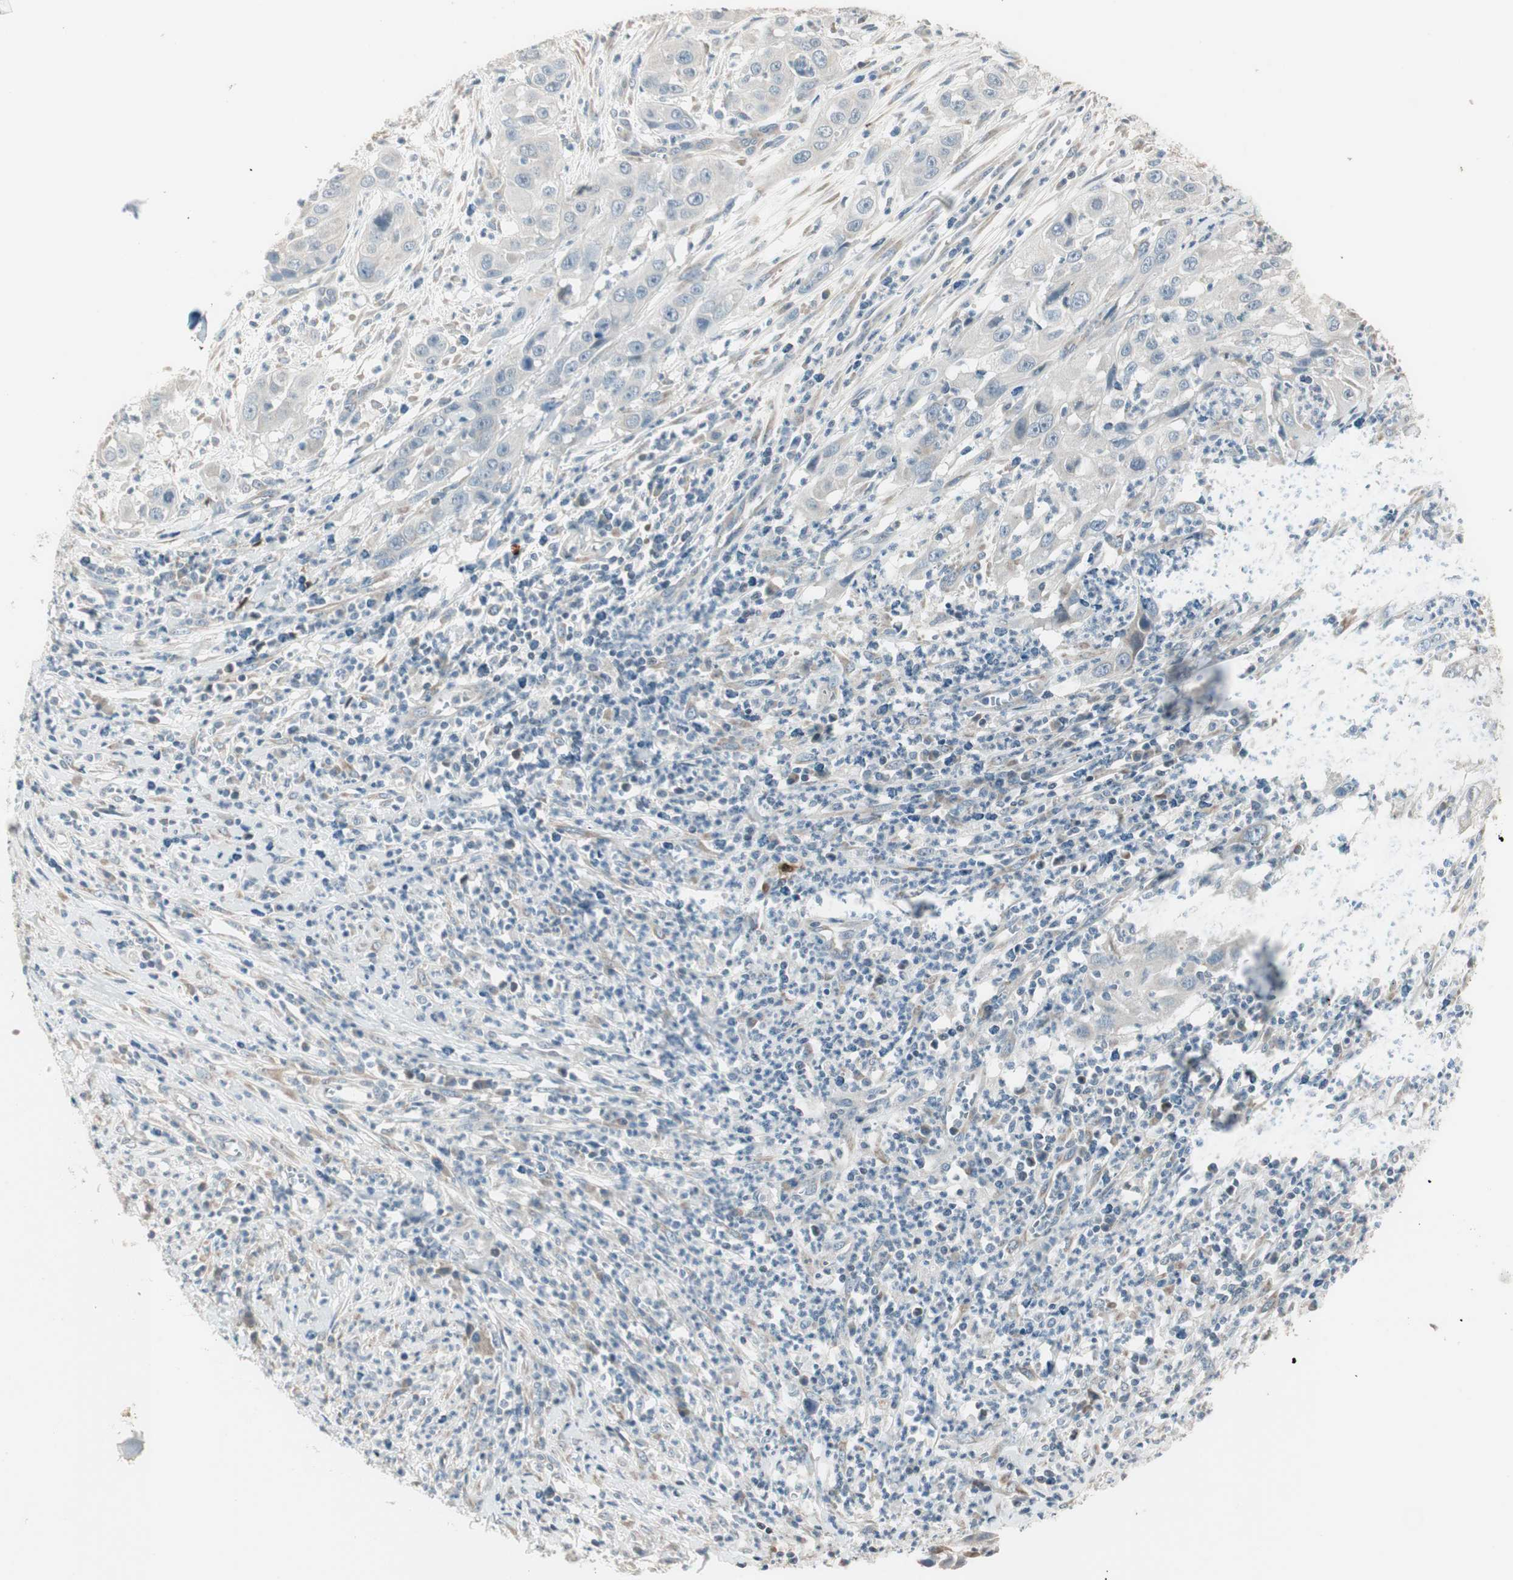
{"staining": {"intensity": "negative", "quantity": "none", "location": "none"}, "tissue": "cervical cancer", "cell_type": "Tumor cells", "image_type": "cancer", "snomed": [{"axis": "morphology", "description": "Squamous cell carcinoma, NOS"}, {"axis": "topography", "description": "Cervix"}], "caption": "An immunohistochemistry (IHC) photomicrograph of cervical cancer is shown. There is no staining in tumor cells of cervical cancer.", "gene": "PDZK1", "patient": {"sex": "female", "age": 32}}